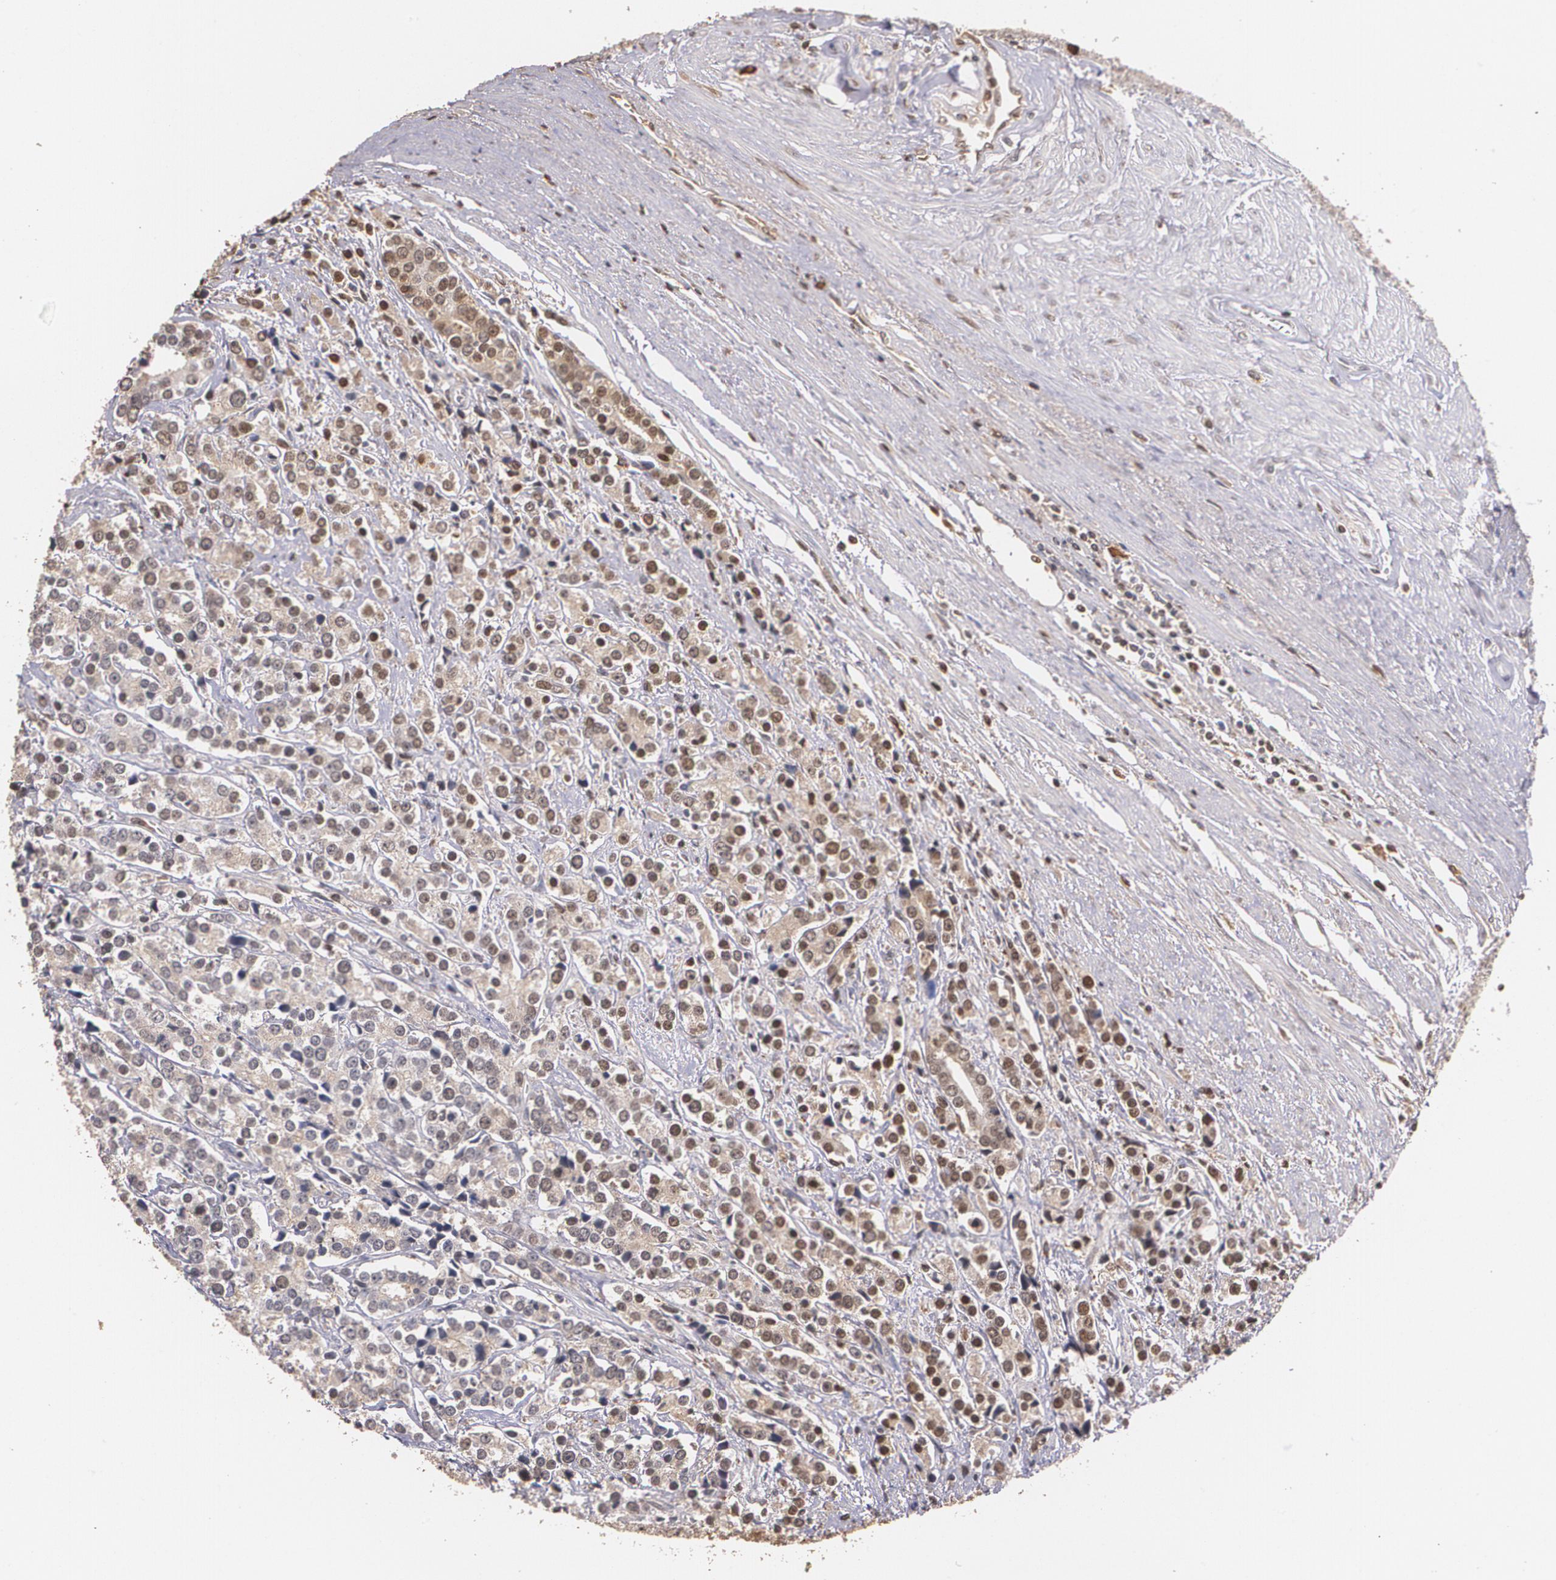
{"staining": {"intensity": "moderate", "quantity": ">75%", "location": "cytoplasmic/membranous,nuclear"}, "tissue": "prostate cancer", "cell_type": "Tumor cells", "image_type": "cancer", "snomed": [{"axis": "morphology", "description": "Adenocarcinoma, High grade"}, {"axis": "topography", "description": "Prostate"}], "caption": "IHC staining of prostate cancer, which exhibits medium levels of moderate cytoplasmic/membranous and nuclear staining in about >75% of tumor cells indicating moderate cytoplasmic/membranous and nuclear protein positivity. The staining was performed using DAB (brown) for protein detection and nuclei were counterstained in hematoxylin (blue).", "gene": "PTS", "patient": {"sex": "male", "age": 71}}